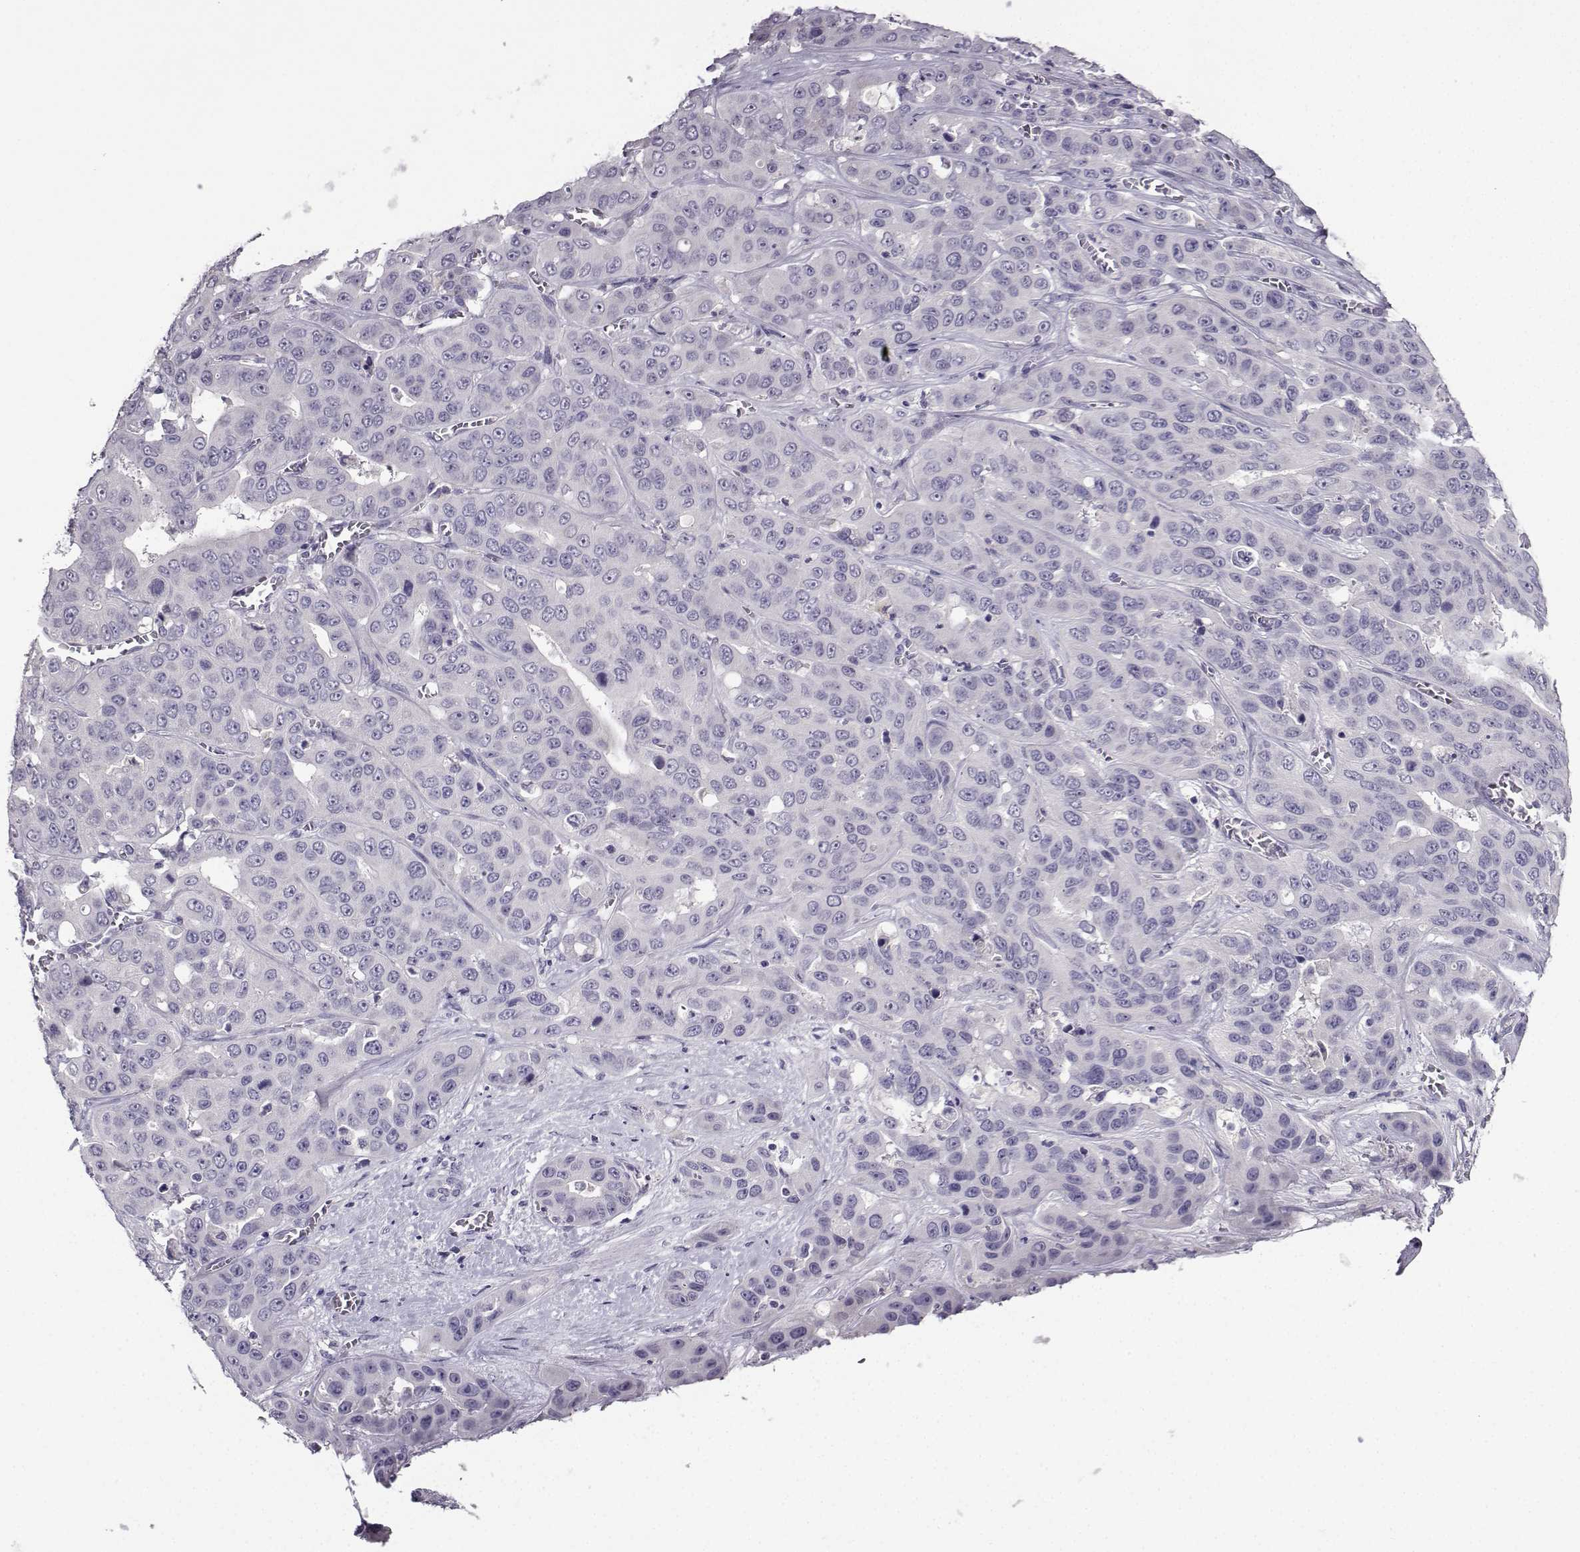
{"staining": {"intensity": "negative", "quantity": "none", "location": "none"}, "tissue": "liver cancer", "cell_type": "Tumor cells", "image_type": "cancer", "snomed": [{"axis": "morphology", "description": "Cholangiocarcinoma"}, {"axis": "topography", "description": "Liver"}], "caption": "The image shows no staining of tumor cells in liver cholangiocarcinoma.", "gene": "CRYBB1", "patient": {"sex": "female", "age": 52}}